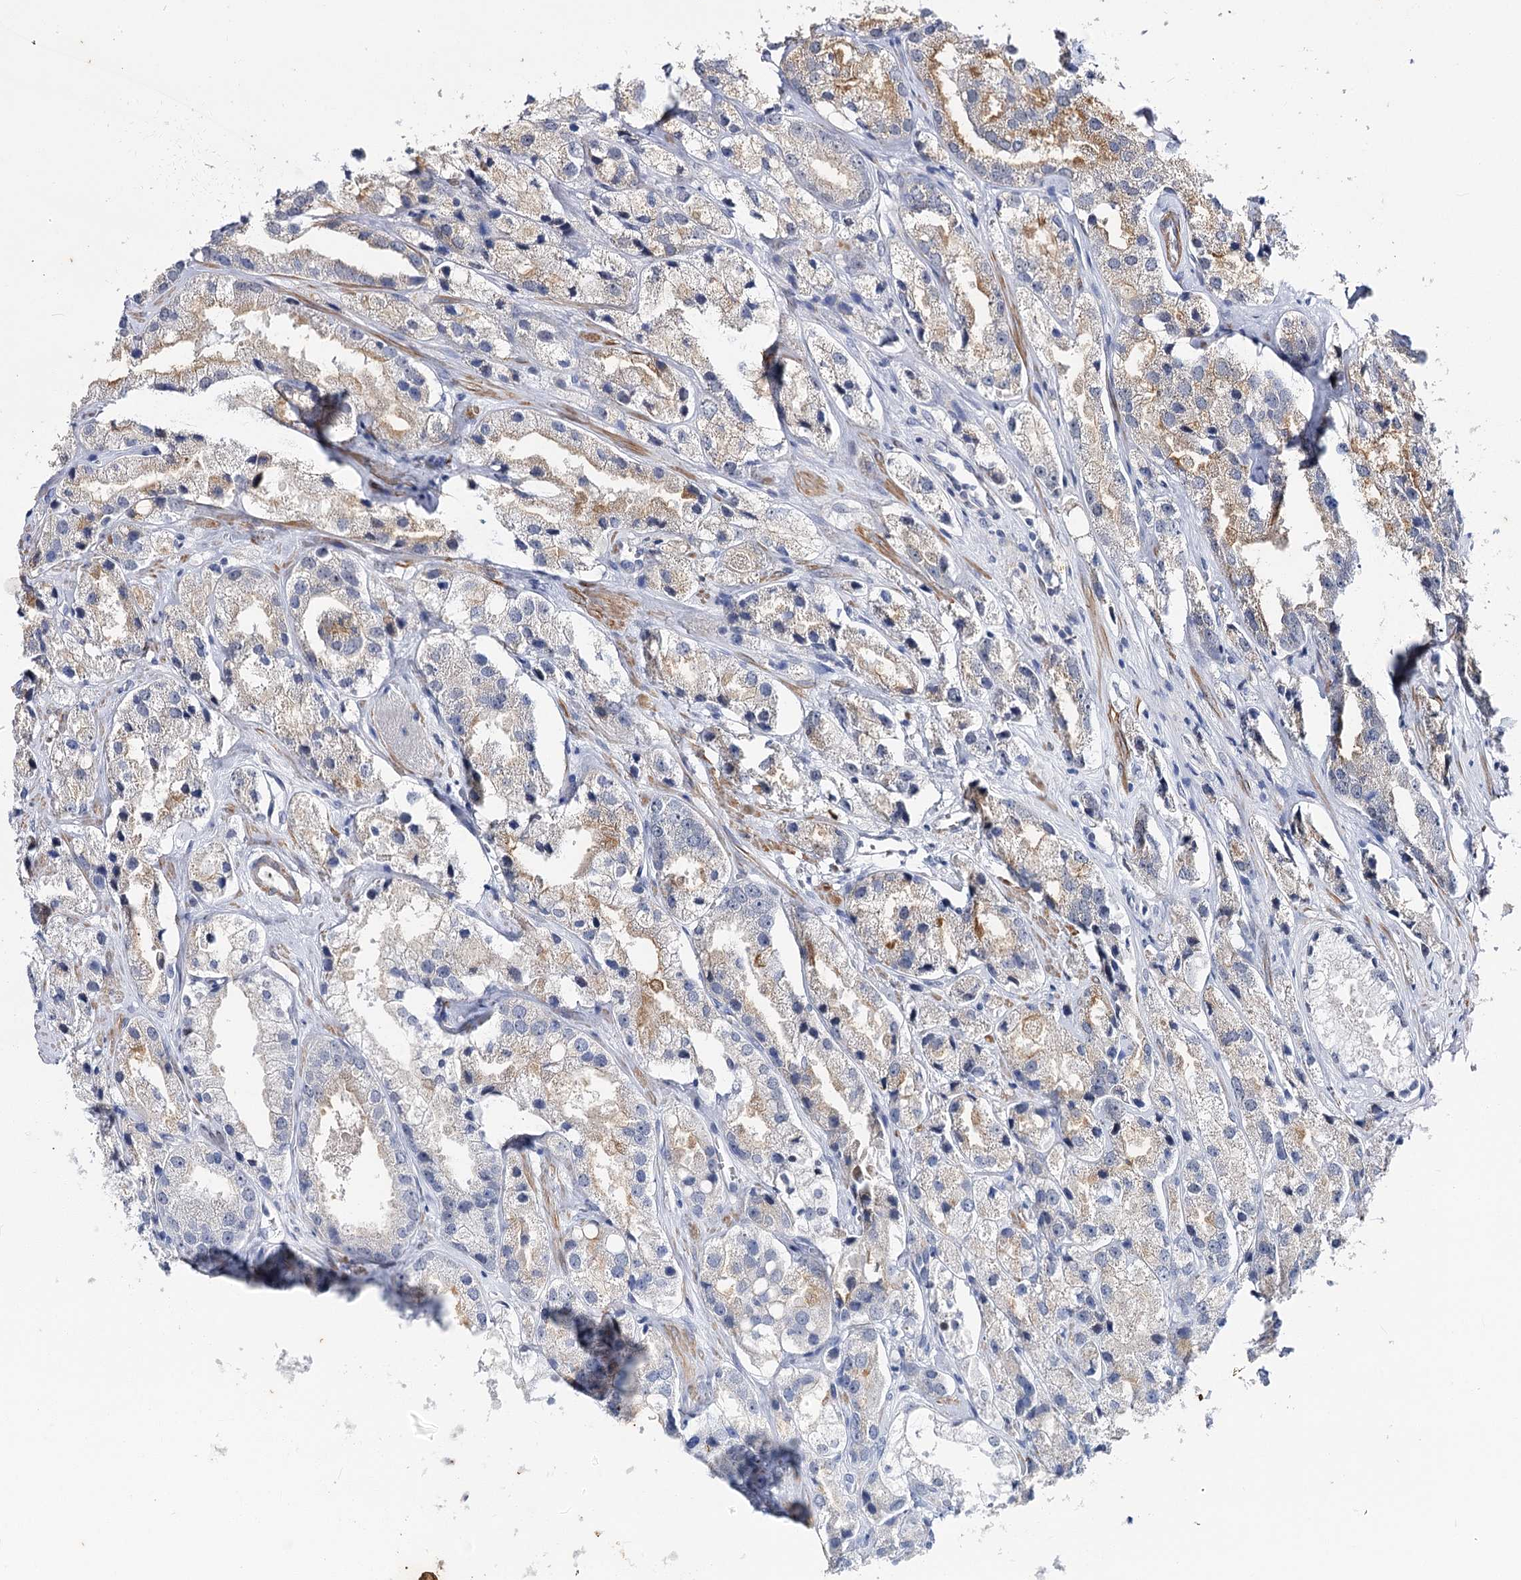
{"staining": {"intensity": "moderate", "quantity": "25%-75%", "location": "cytoplasmic/membranous"}, "tissue": "prostate cancer", "cell_type": "Tumor cells", "image_type": "cancer", "snomed": [{"axis": "morphology", "description": "Adenocarcinoma, High grade"}, {"axis": "topography", "description": "Prostate"}], "caption": "A brown stain highlights moderate cytoplasmic/membranous expression of a protein in prostate high-grade adenocarcinoma tumor cells.", "gene": "AGXT2", "patient": {"sex": "male", "age": 66}}